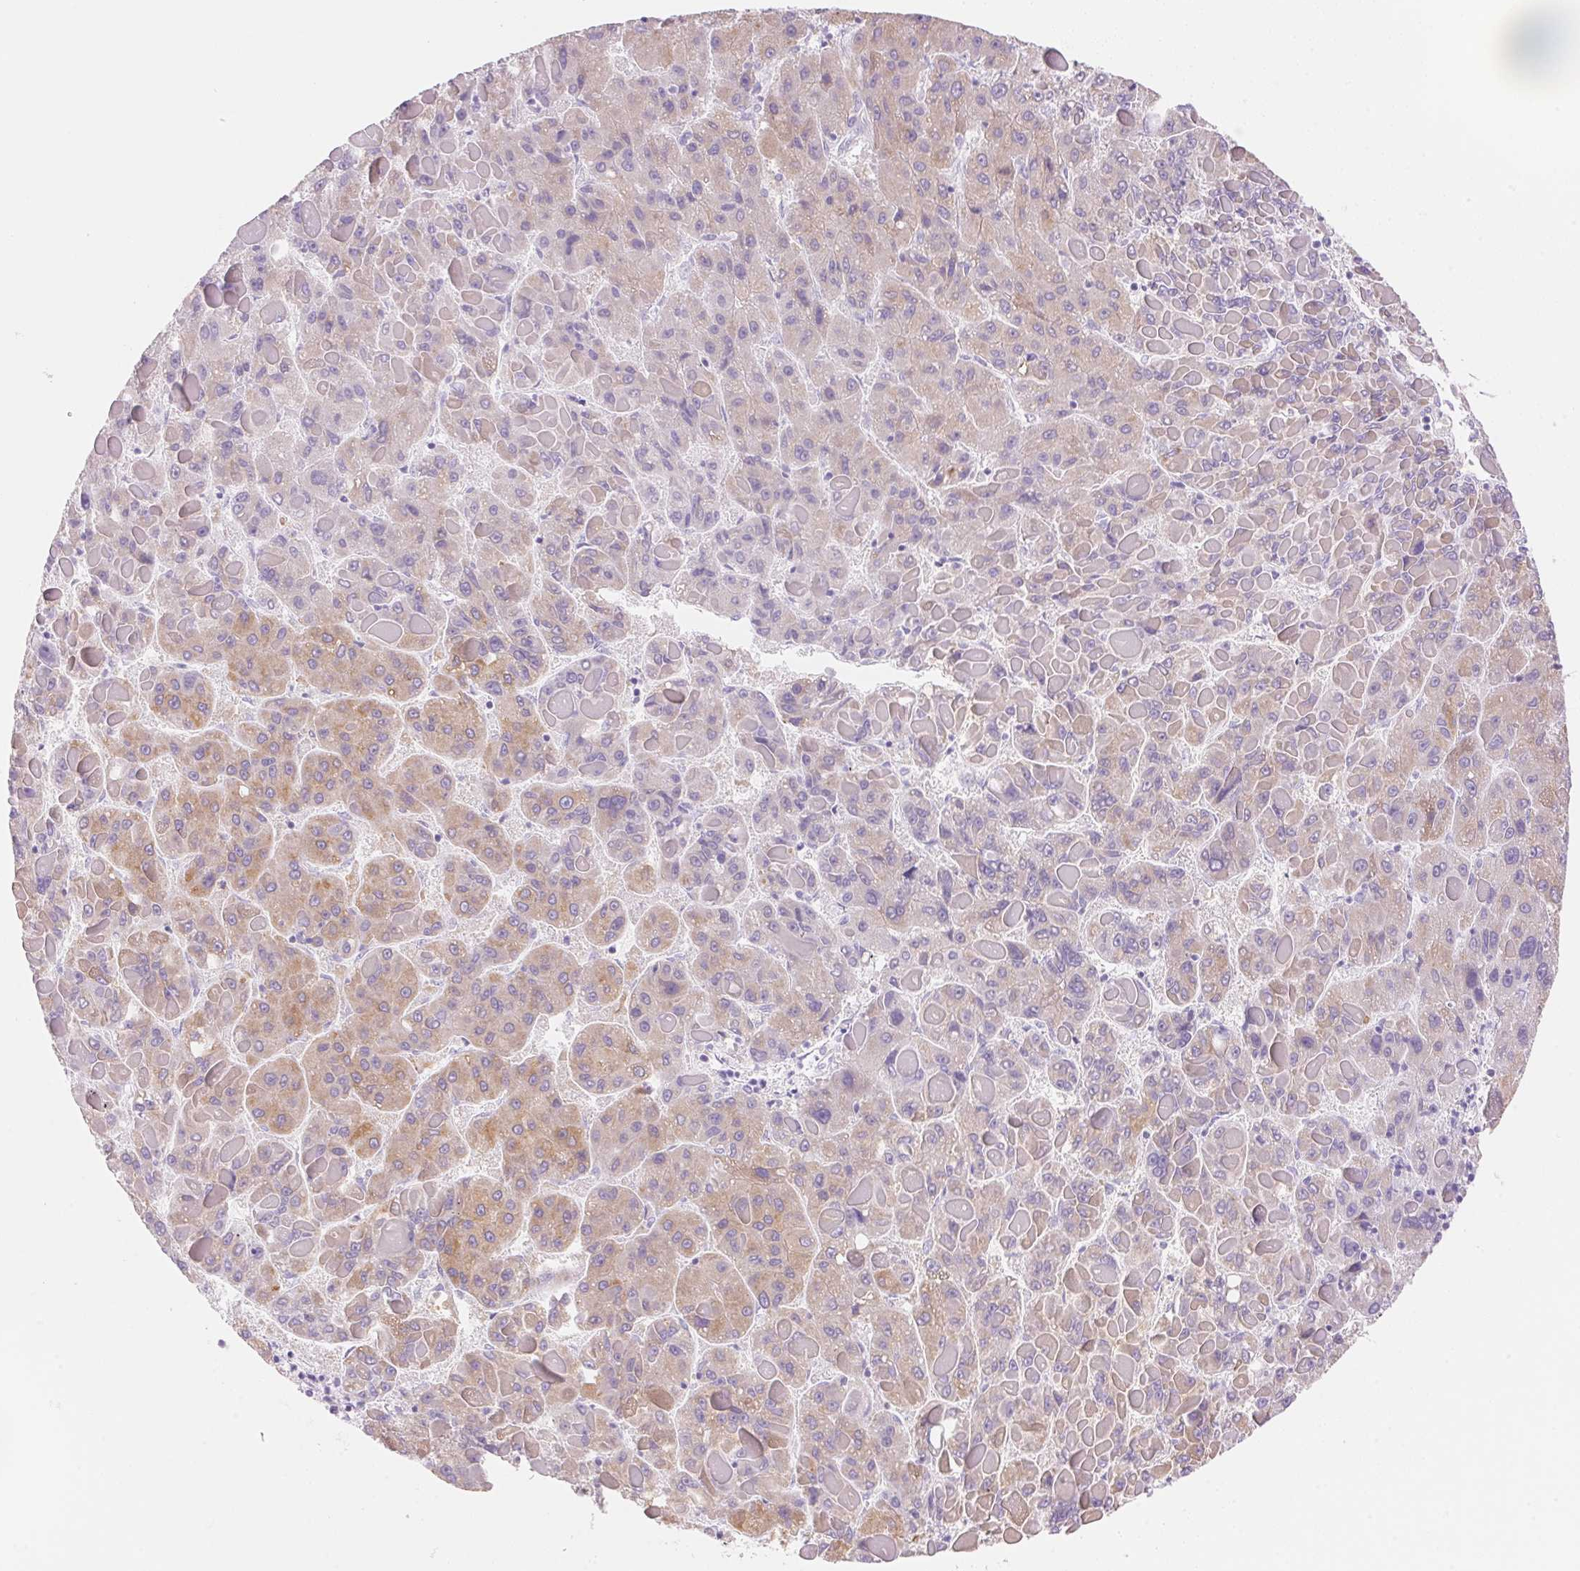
{"staining": {"intensity": "moderate", "quantity": "<25%", "location": "cytoplasmic/membranous"}, "tissue": "liver cancer", "cell_type": "Tumor cells", "image_type": "cancer", "snomed": [{"axis": "morphology", "description": "Carcinoma, Hepatocellular, NOS"}, {"axis": "topography", "description": "Liver"}], "caption": "Immunohistochemical staining of human liver cancer (hepatocellular carcinoma) exhibits moderate cytoplasmic/membranous protein positivity in about <25% of tumor cells.", "gene": "DHCR24", "patient": {"sex": "female", "age": 82}}